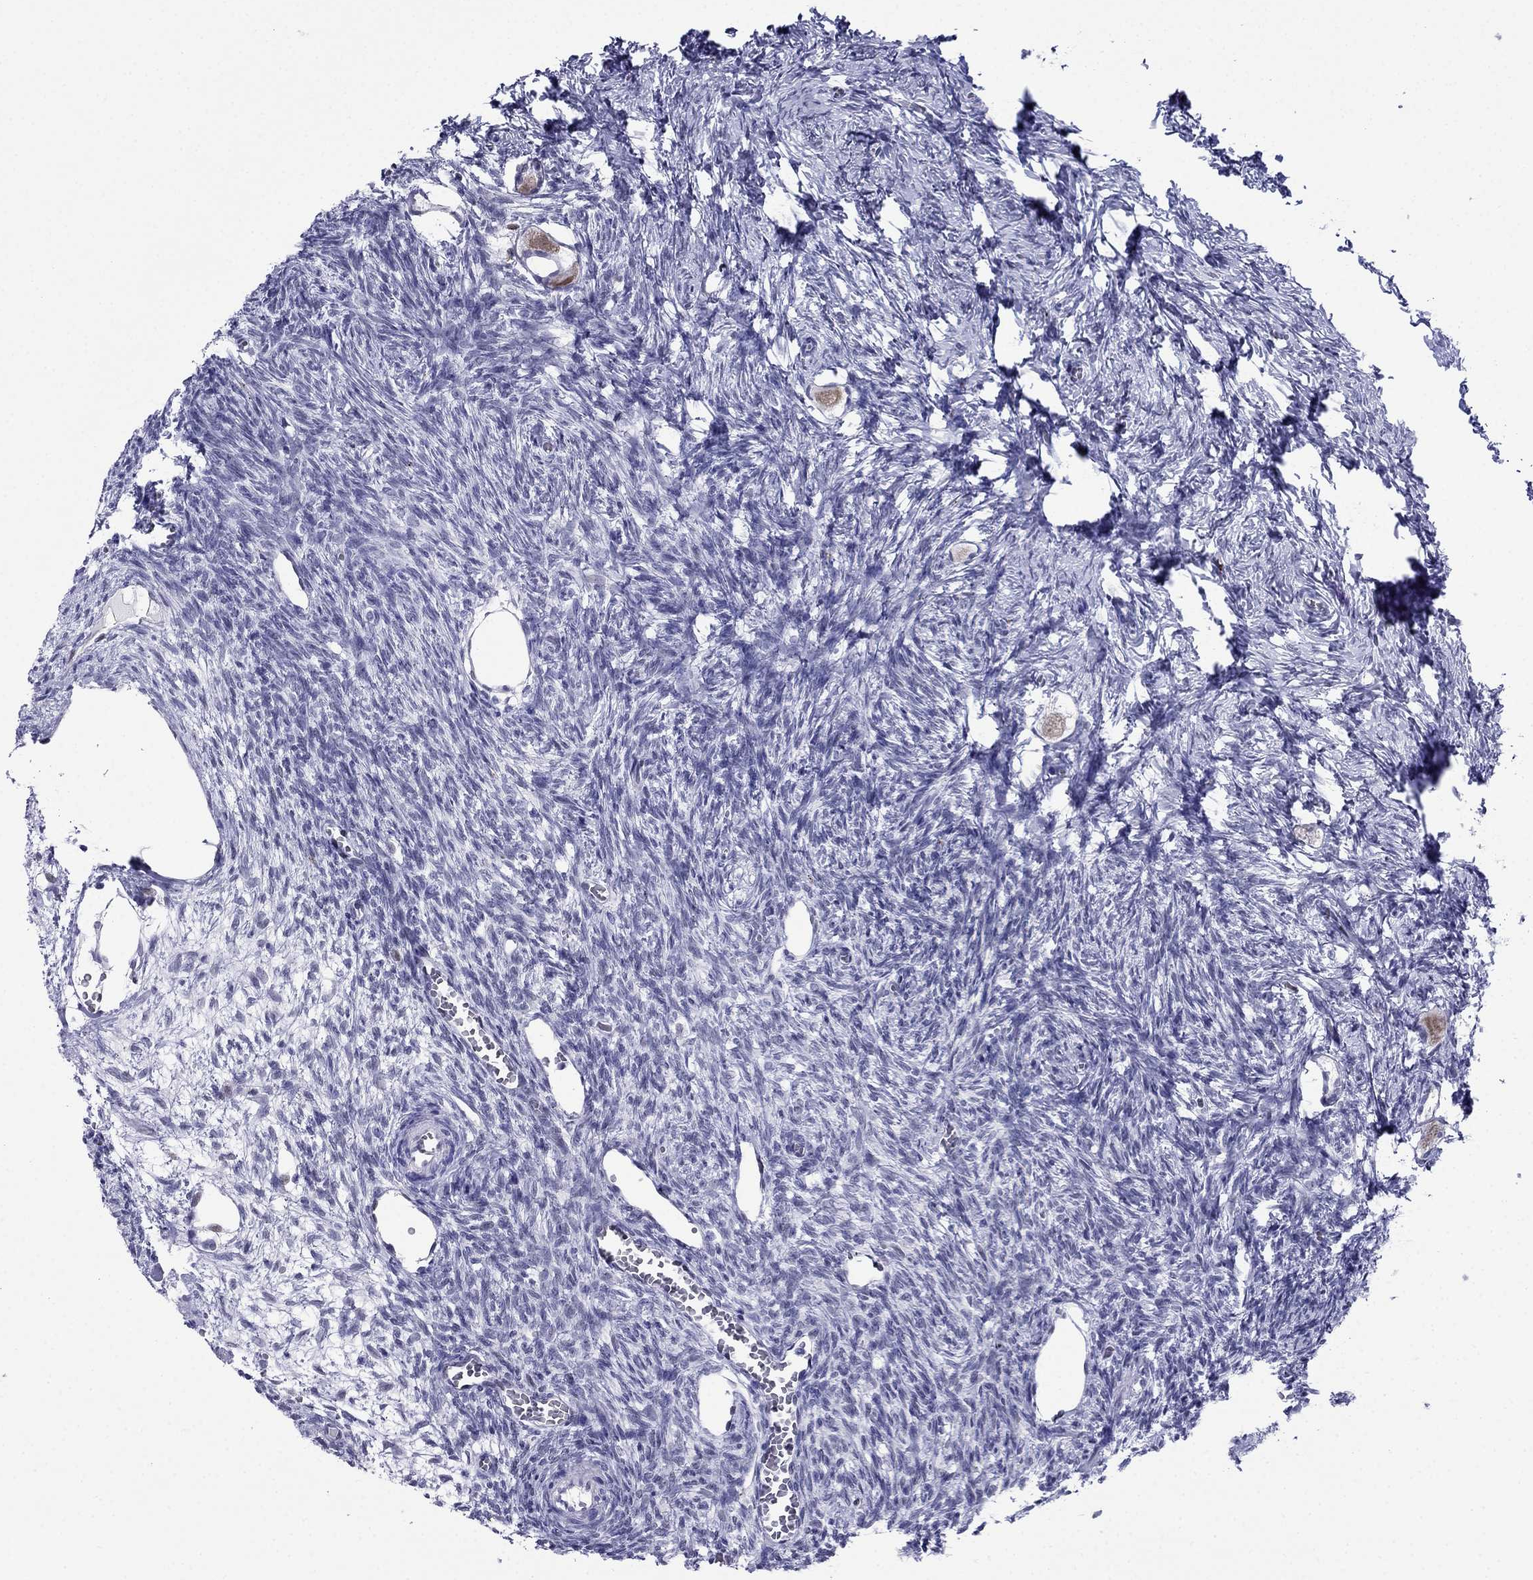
{"staining": {"intensity": "weak", "quantity": ">75%", "location": "nuclear"}, "tissue": "ovary", "cell_type": "Follicle cells", "image_type": "normal", "snomed": [{"axis": "morphology", "description": "Normal tissue, NOS"}, {"axis": "topography", "description": "Ovary"}], "caption": "Human ovary stained for a protein (brown) shows weak nuclear positive positivity in about >75% of follicle cells.", "gene": "PPM1G", "patient": {"sex": "female", "age": 27}}